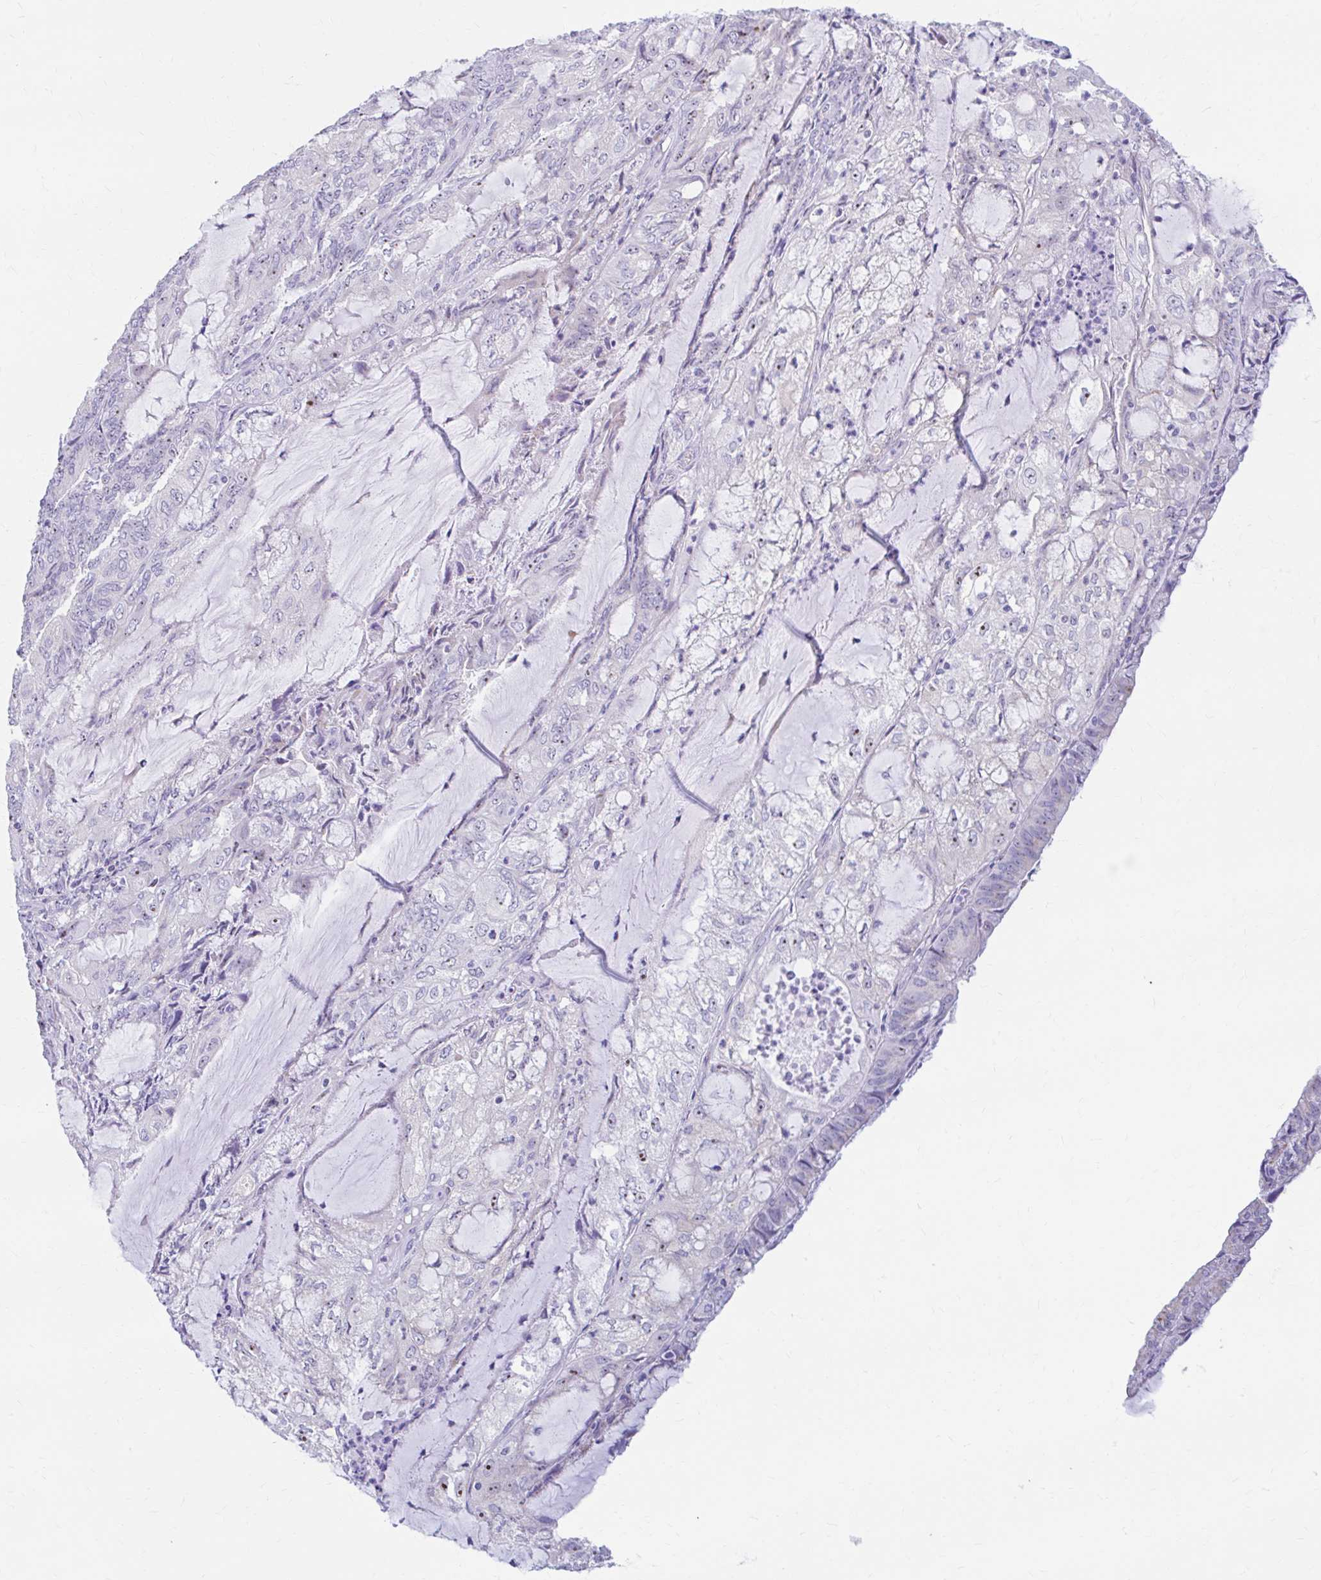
{"staining": {"intensity": "weak", "quantity": "<25%", "location": "nuclear"}, "tissue": "endometrial cancer", "cell_type": "Tumor cells", "image_type": "cancer", "snomed": [{"axis": "morphology", "description": "Adenocarcinoma, NOS"}, {"axis": "topography", "description": "Endometrium"}], "caption": "Immunohistochemistry histopathology image of neoplastic tissue: endometrial adenocarcinoma stained with DAB shows no significant protein staining in tumor cells.", "gene": "FTSJ3", "patient": {"sex": "female", "age": 81}}